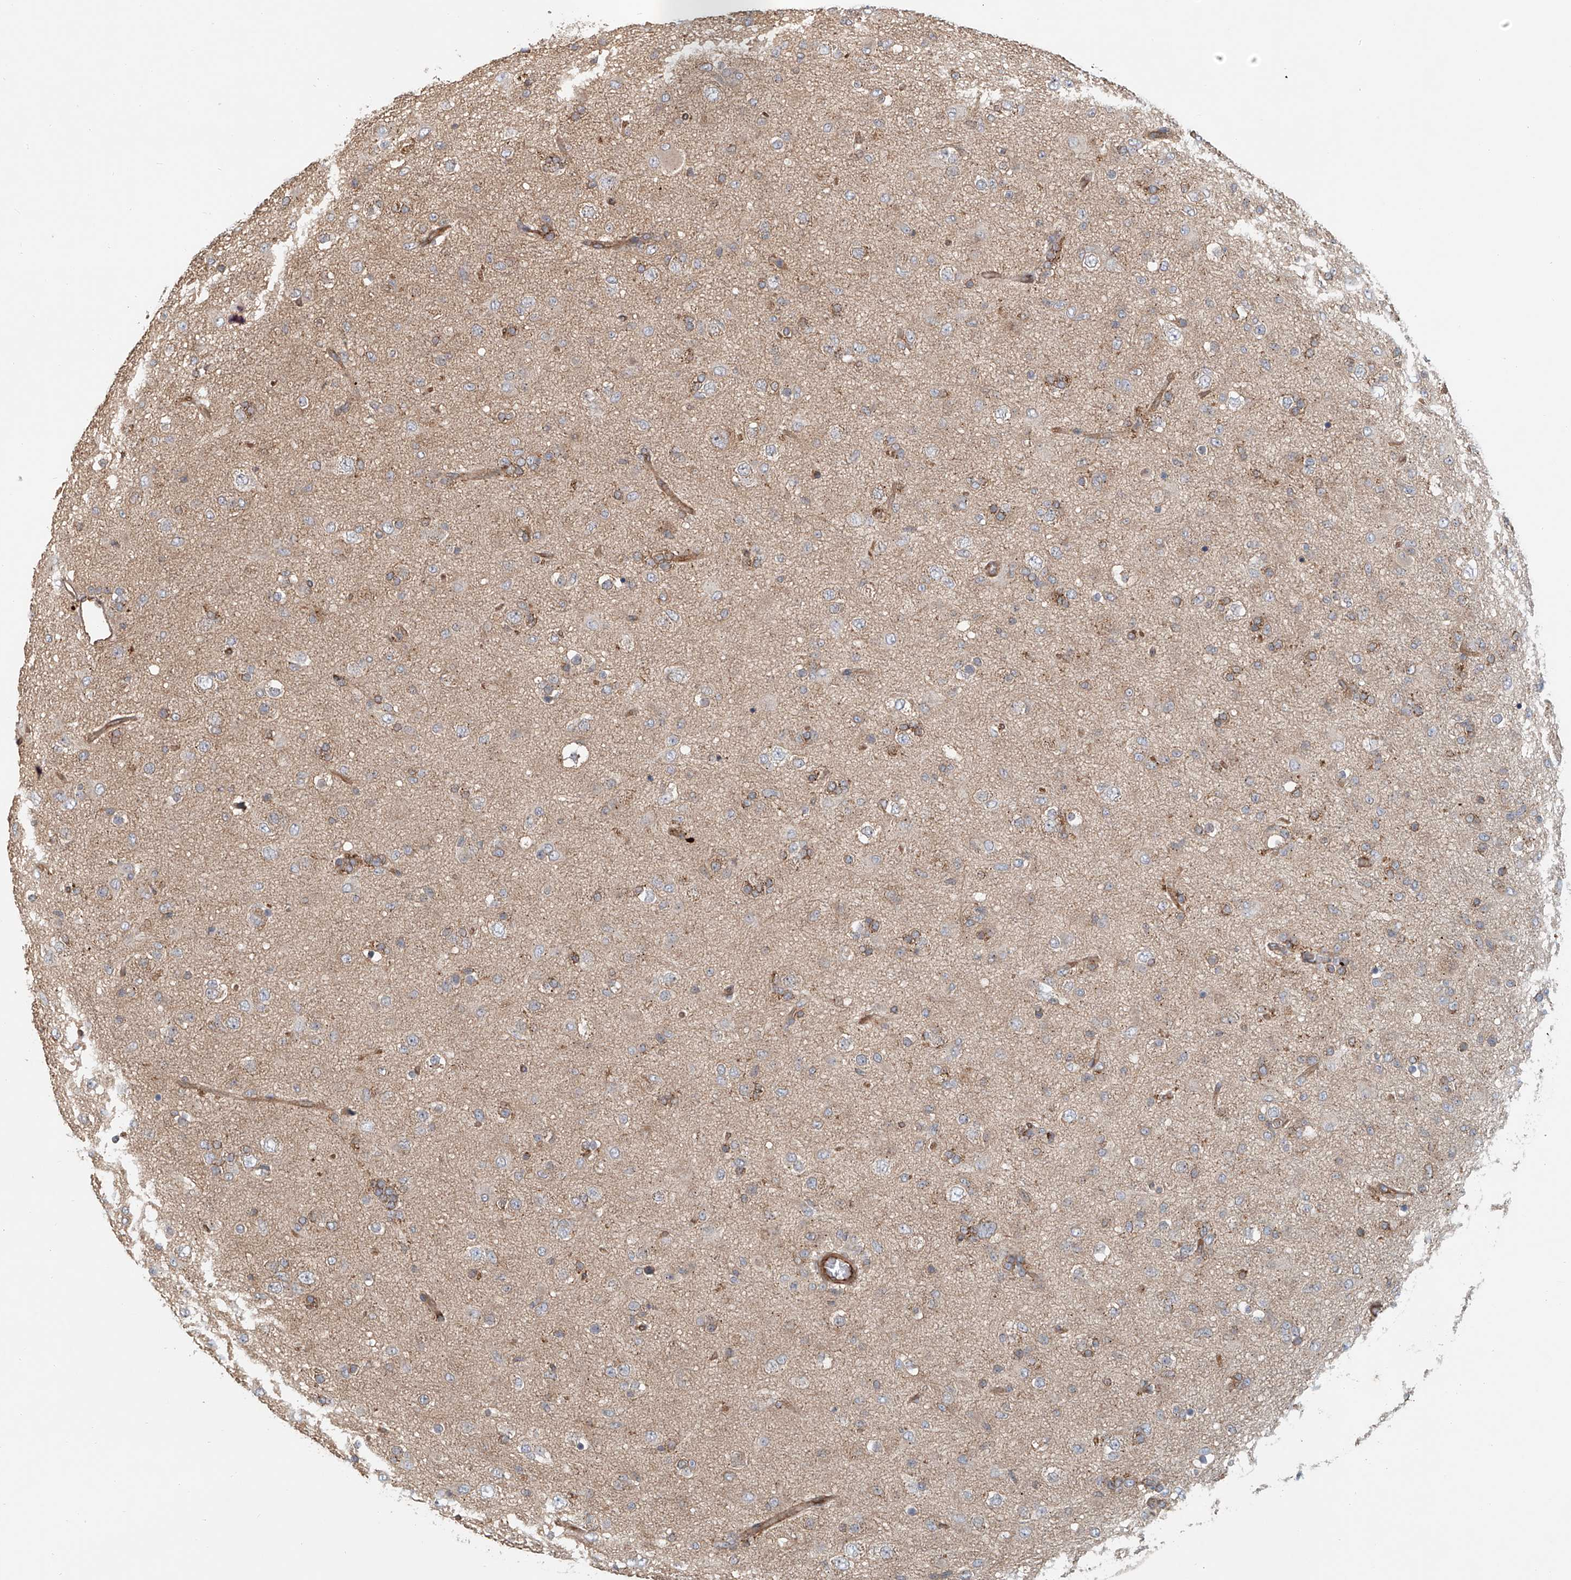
{"staining": {"intensity": "moderate", "quantity": "<25%", "location": "cytoplasmic/membranous"}, "tissue": "glioma", "cell_type": "Tumor cells", "image_type": "cancer", "snomed": [{"axis": "morphology", "description": "Glioma, malignant, Low grade"}, {"axis": "topography", "description": "Brain"}], "caption": "A brown stain highlights moderate cytoplasmic/membranous positivity of a protein in glioma tumor cells.", "gene": "FRYL", "patient": {"sex": "male", "age": 65}}